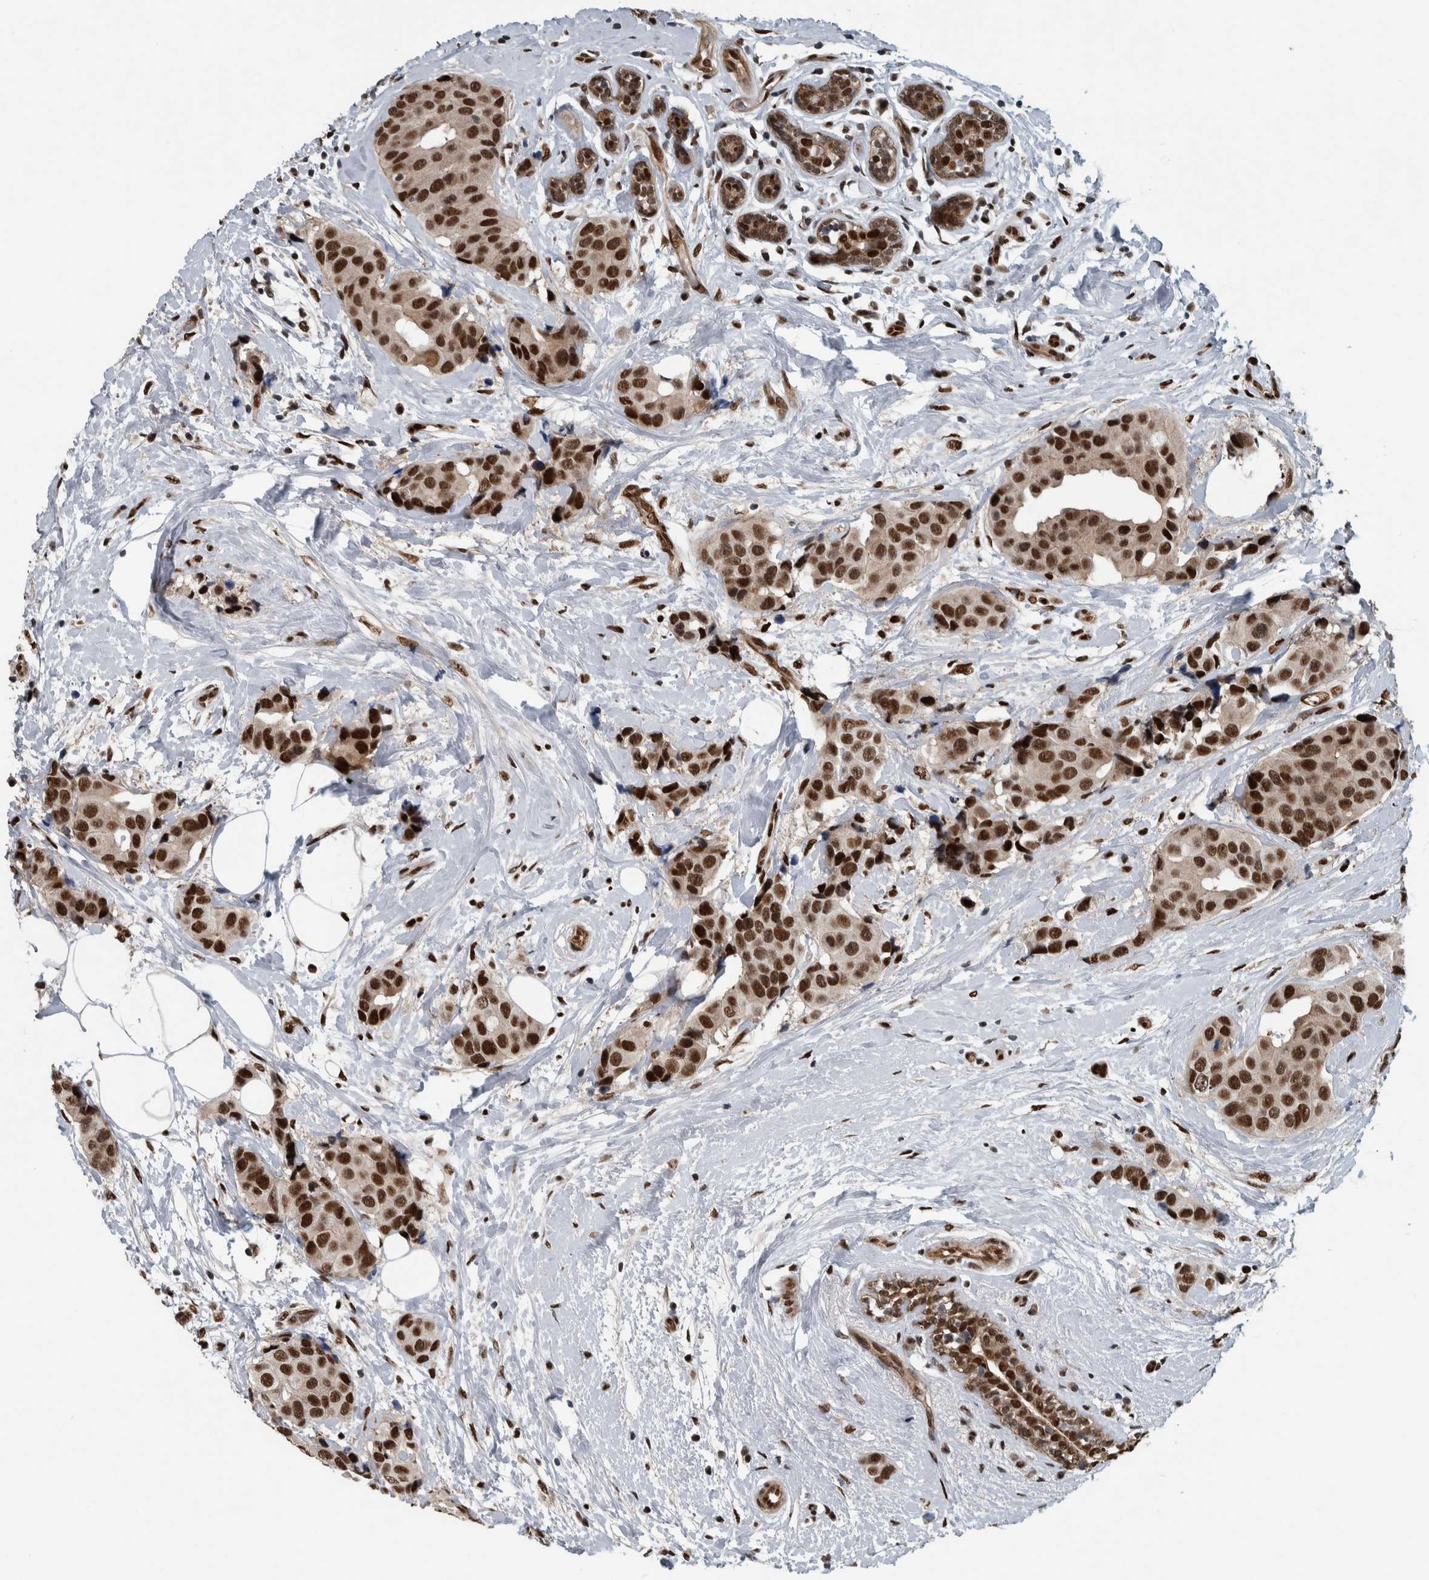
{"staining": {"intensity": "strong", "quantity": ">75%", "location": "nuclear"}, "tissue": "breast cancer", "cell_type": "Tumor cells", "image_type": "cancer", "snomed": [{"axis": "morphology", "description": "Normal tissue, NOS"}, {"axis": "morphology", "description": "Duct carcinoma"}, {"axis": "topography", "description": "Breast"}], "caption": "An immunohistochemistry micrograph of tumor tissue is shown. Protein staining in brown shows strong nuclear positivity in infiltrating ductal carcinoma (breast) within tumor cells.", "gene": "FAM135B", "patient": {"sex": "female", "age": 39}}